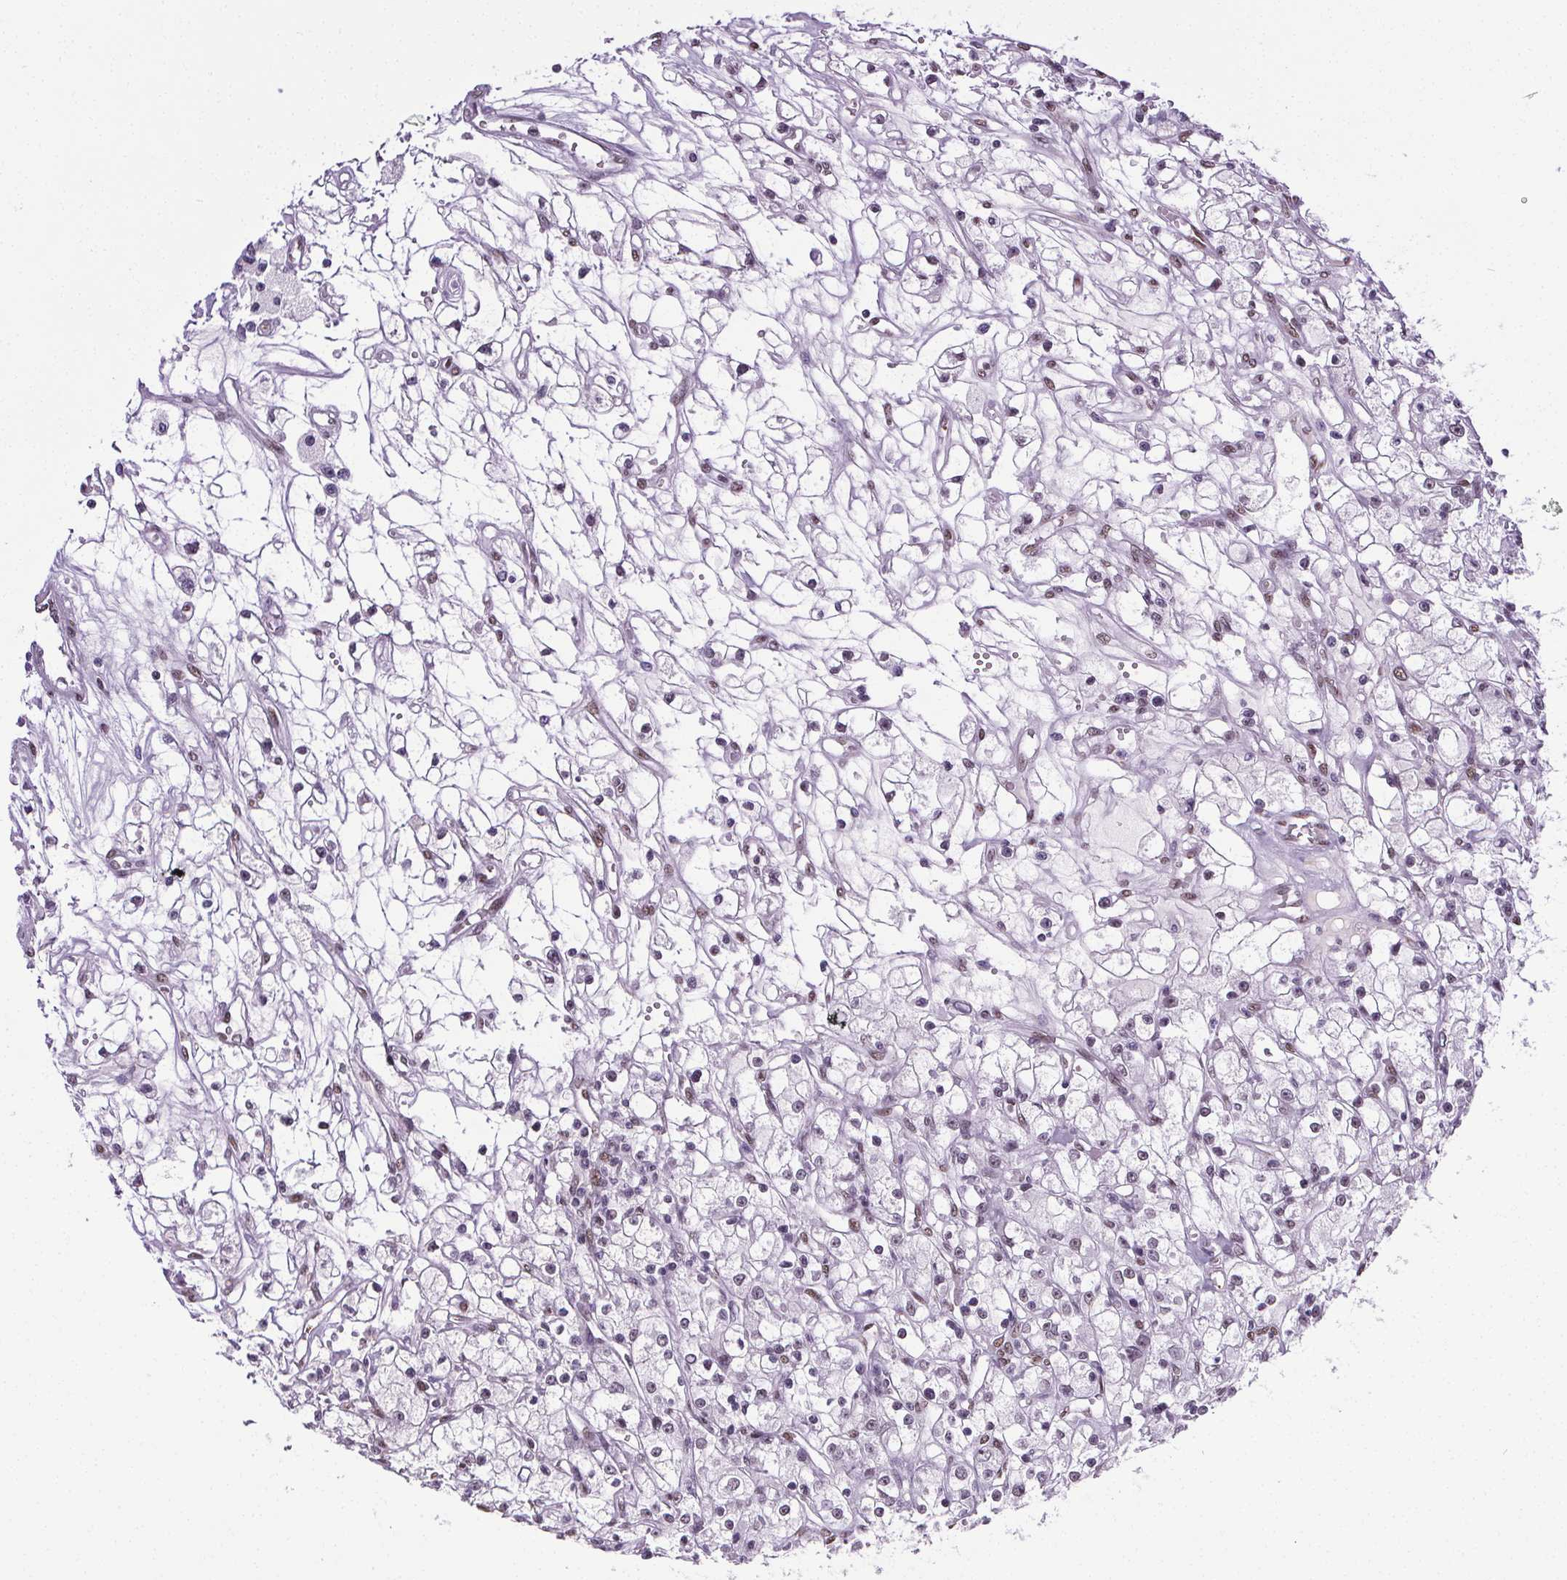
{"staining": {"intensity": "negative", "quantity": "none", "location": "none"}, "tissue": "renal cancer", "cell_type": "Tumor cells", "image_type": "cancer", "snomed": [{"axis": "morphology", "description": "Adenocarcinoma, NOS"}, {"axis": "topography", "description": "Kidney"}], "caption": "Renal adenocarcinoma was stained to show a protein in brown. There is no significant expression in tumor cells.", "gene": "GP6", "patient": {"sex": "female", "age": 59}}